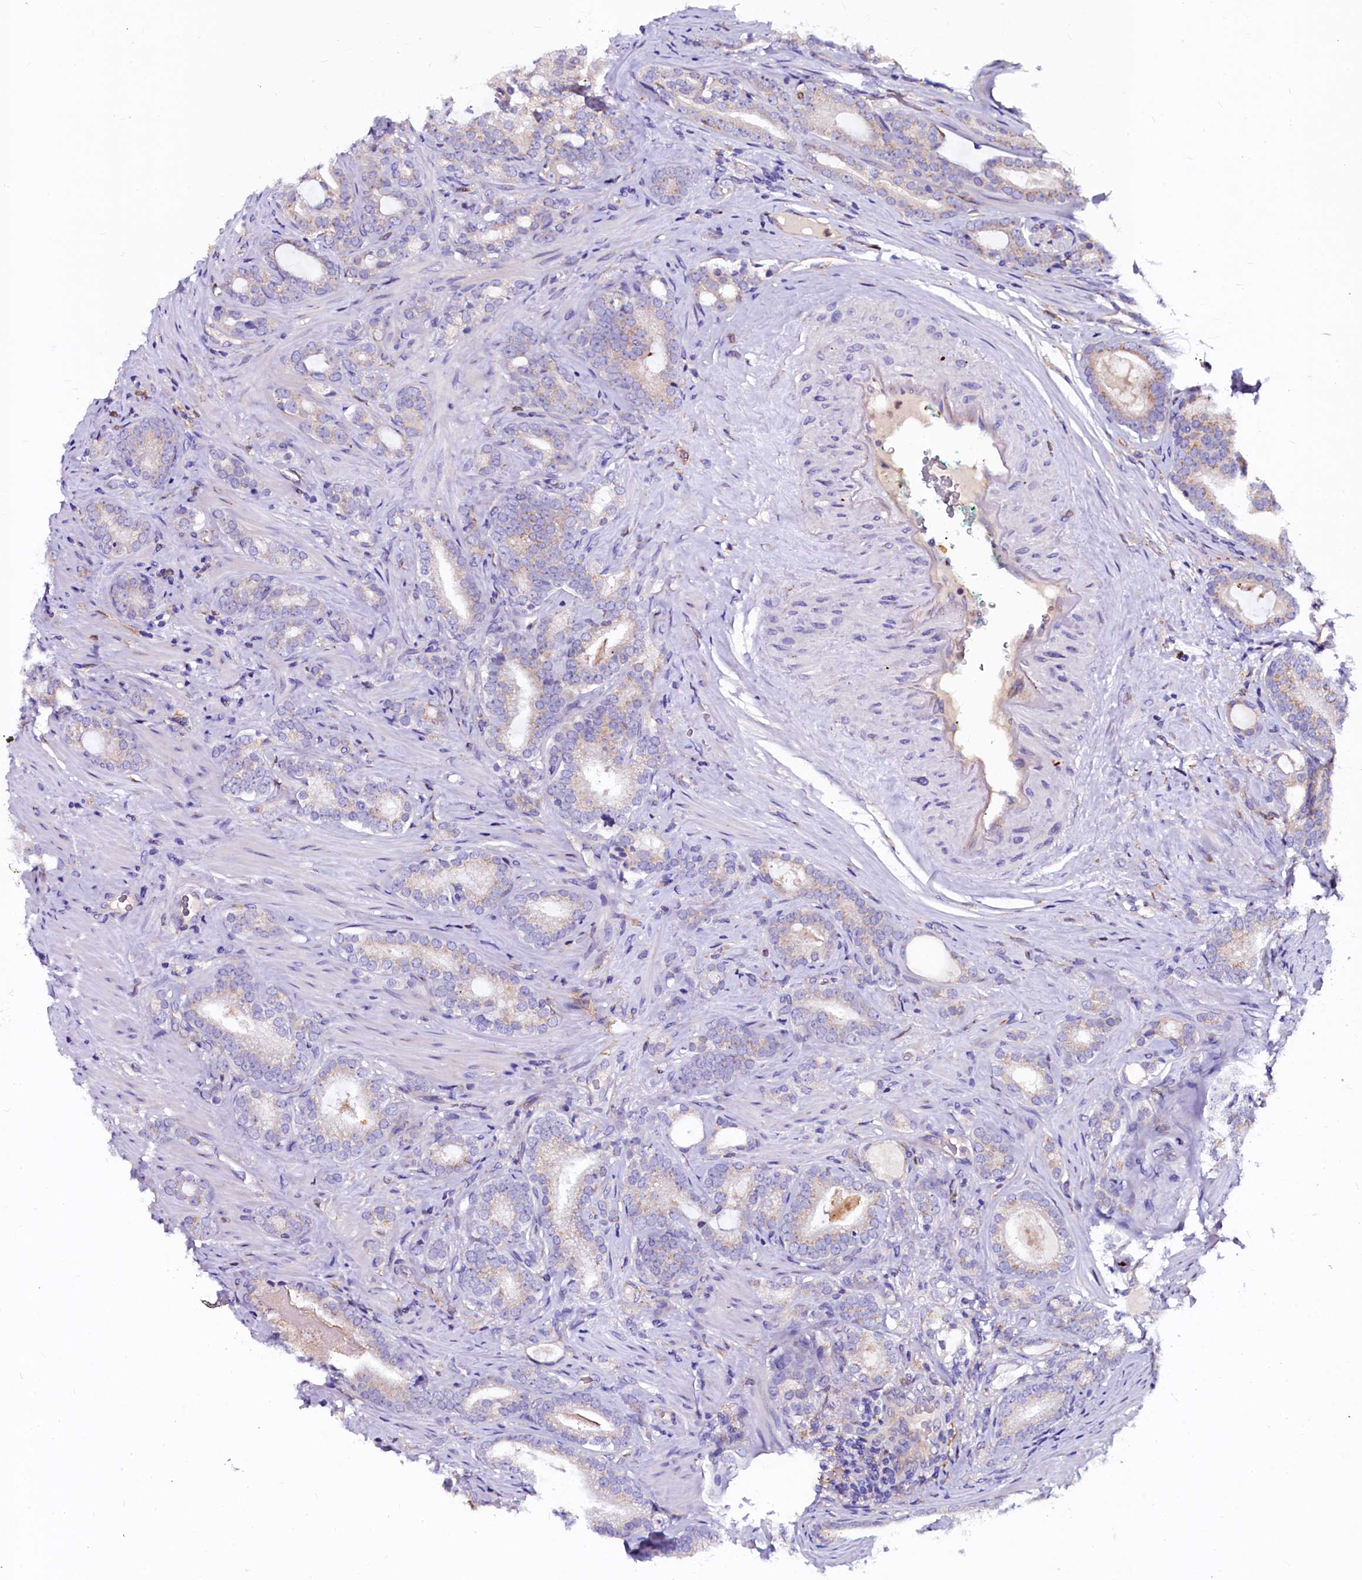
{"staining": {"intensity": "weak", "quantity": "<25%", "location": "cytoplasmic/membranous"}, "tissue": "prostate cancer", "cell_type": "Tumor cells", "image_type": "cancer", "snomed": [{"axis": "morphology", "description": "Adenocarcinoma, High grade"}, {"axis": "topography", "description": "Prostate"}], "caption": "The histopathology image displays no staining of tumor cells in prostate adenocarcinoma (high-grade).", "gene": "OTOL1", "patient": {"sex": "male", "age": 63}}